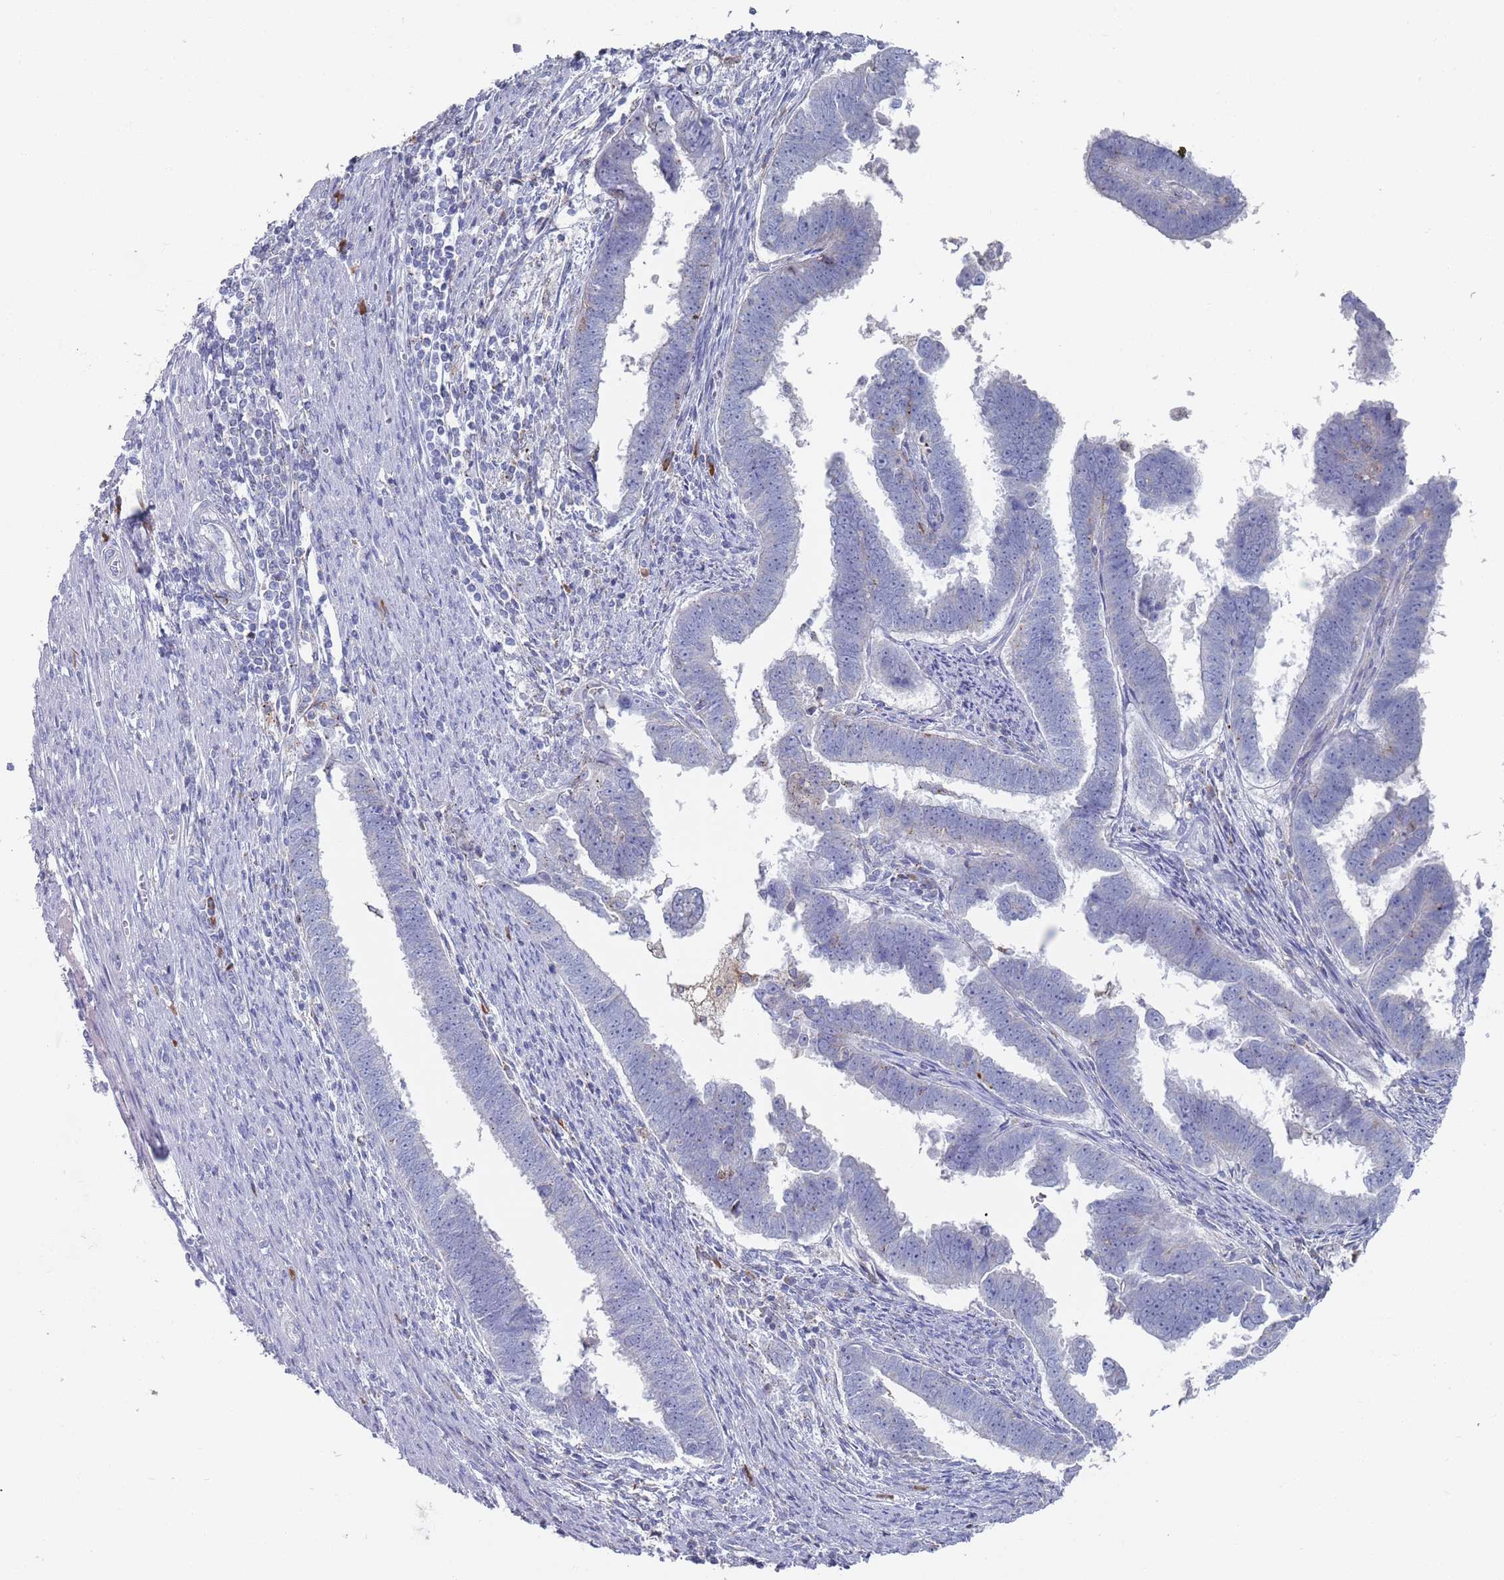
{"staining": {"intensity": "negative", "quantity": "none", "location": "none"}, "tissue": "endometrial cancer", "cell_type": "Tumor cells", "image_type": "cancer", "snomed": [{"axis": "morphology", "description": "Adenocarcinoma, NOS"}, {"axis": "topography", "description": "Endometrium"}], "caption": "Histopathology image shows no protein staining in tumor cells of endometrial cancer tissue.", "gene": "MAT1A", "patient": {"sex": "female", "age": 75}}